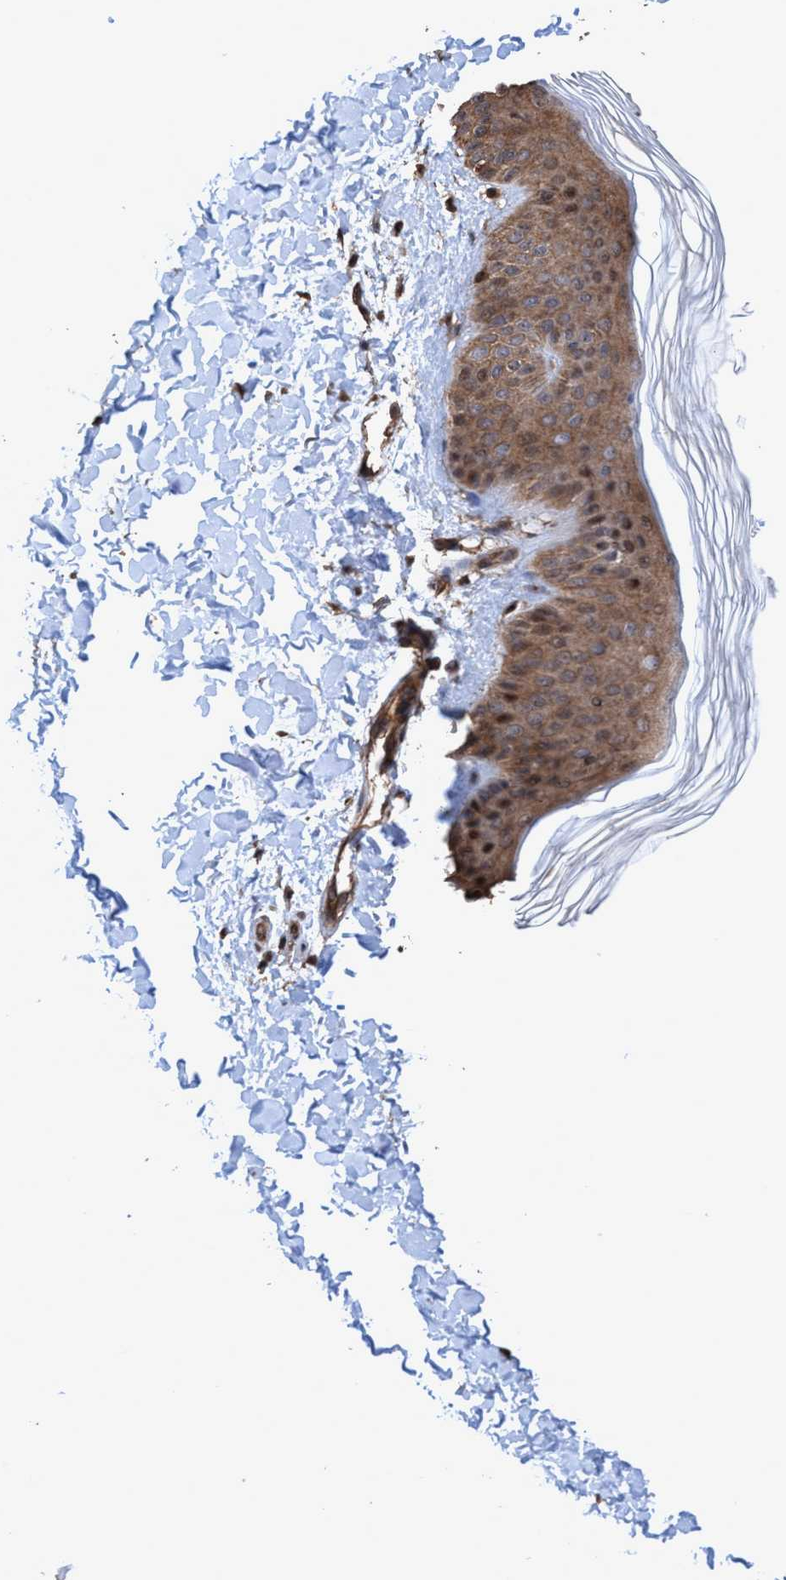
{"staining": {"intensity": "moderate", "quantity": ">75%", "location": "cytoplasmic/membranous,nuclear"}, "tissue": "skin", "cell_type": "Fibroblasts", "image_type": "normal", "snomed": [{"axis": "morphology", "description": "Normal tissue, NOS"}, {"axis": "morphology", "description": "Malignant melanoma, Metastatic site"}, {"axis": "topography", "description": "Skin"}], "caption": "The micrograph displays a brown stain indicating the presence of a protein in the cytoplasmic/membranous,nuclear of fibroblasts in skin.", "gene": "TRPC7", "patient": {"sex": "male", "age": 41}}